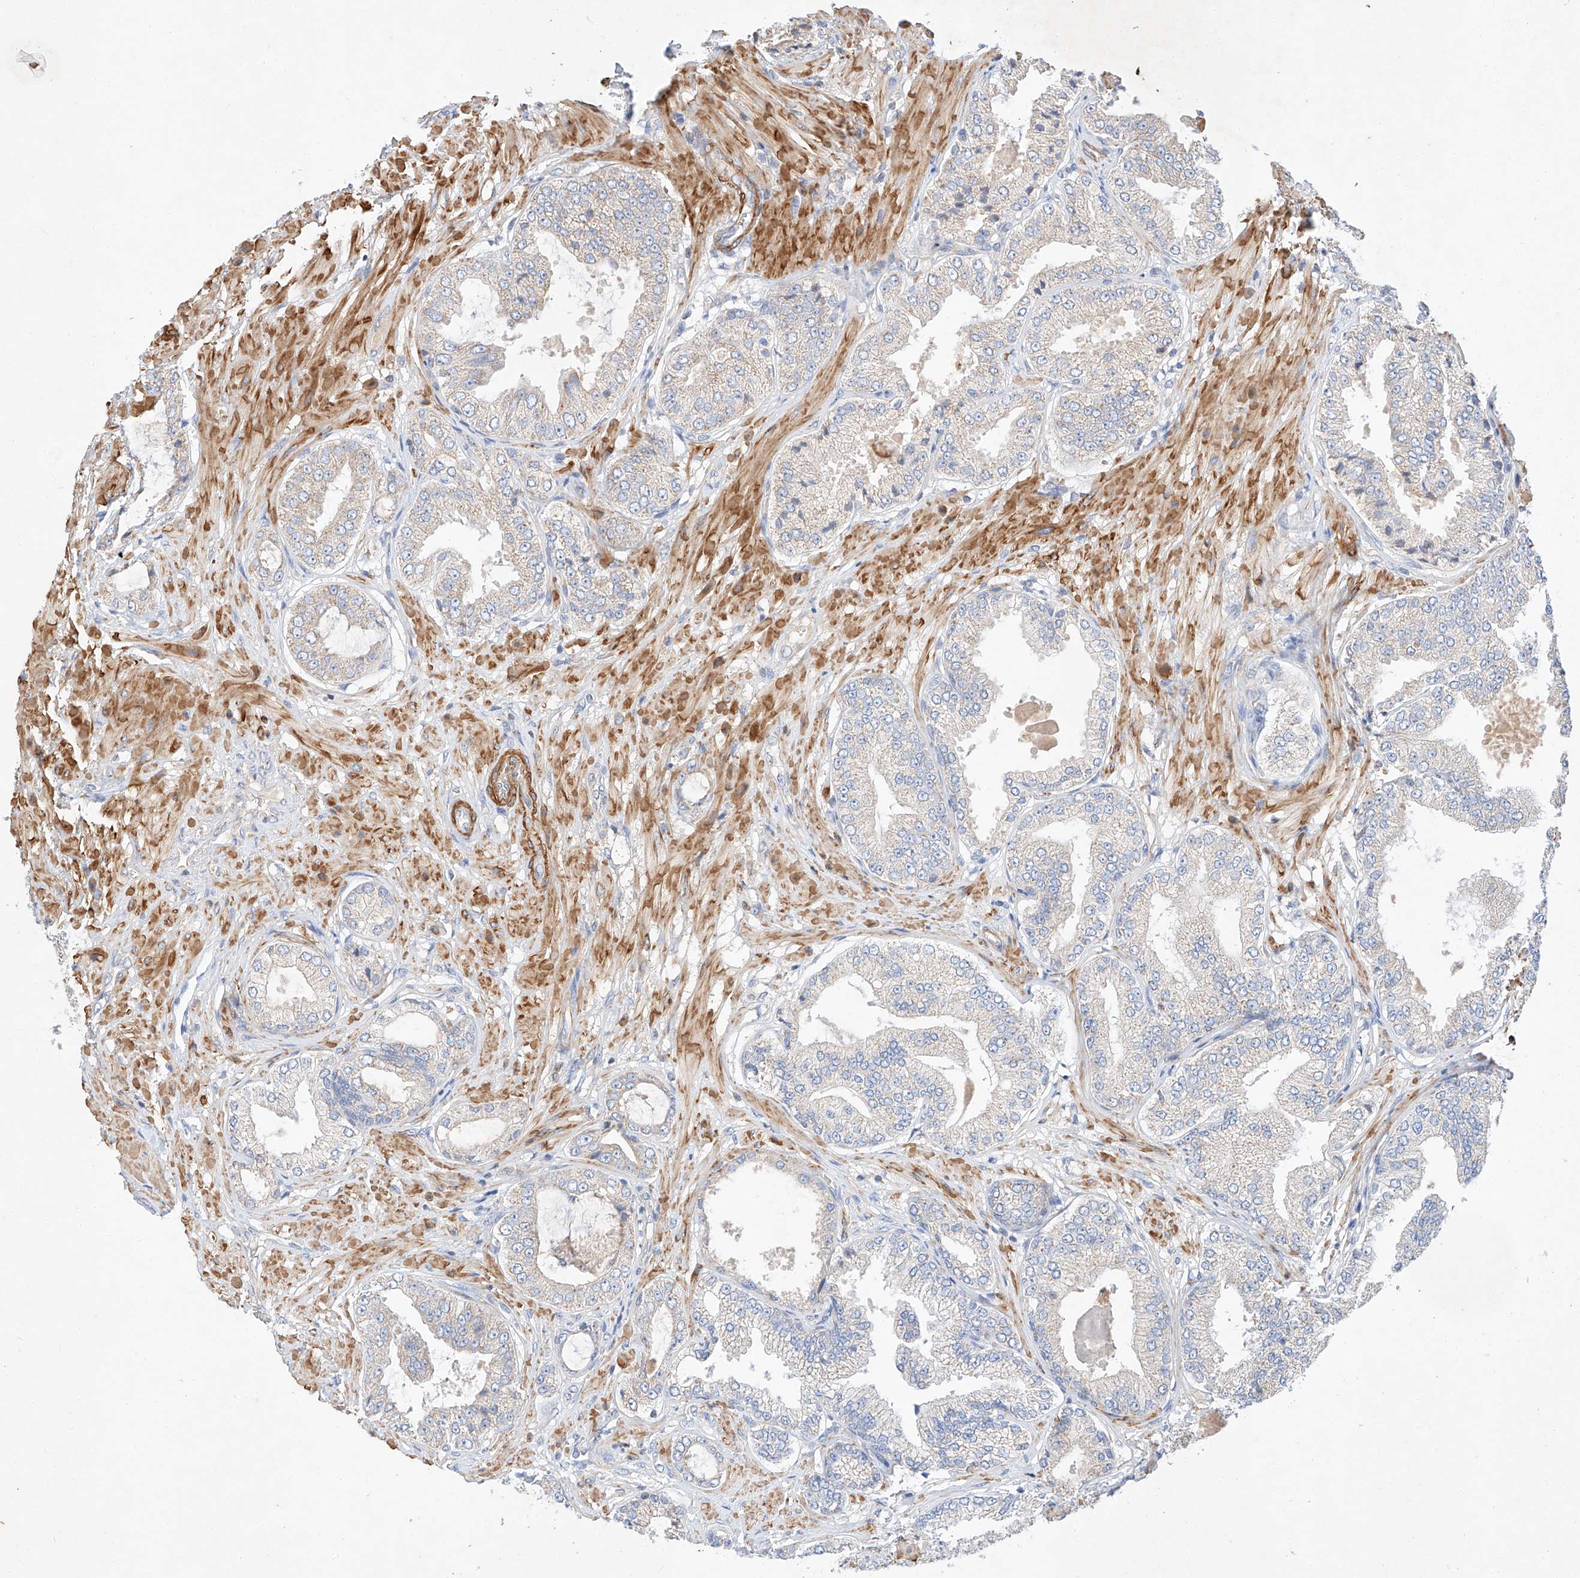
{"staining": {"intensity": "weak", "quantity": "25%-75%", "location": "cytoplasmic/membranous"}, "tissue": "prostate cancer", "cell_type": "Tumor cells", "image_type": "cancer", "snomed": [{"axis": "morphology", "description": "Adenocarcinoma, Low grade"}, {"axis": "topography", "description": "Prostate"}], "caption": "Tumor cells display weak cytoplasmic/membranous staining in about 25%-75% of cells in prostate cancer (adenocarcinoma (low-grade)). (brown staining indicates protein expression, while blue staining denotes nuclei).", "gene": "C6orf118", "patient": {"sex": "male", "age": 63}}